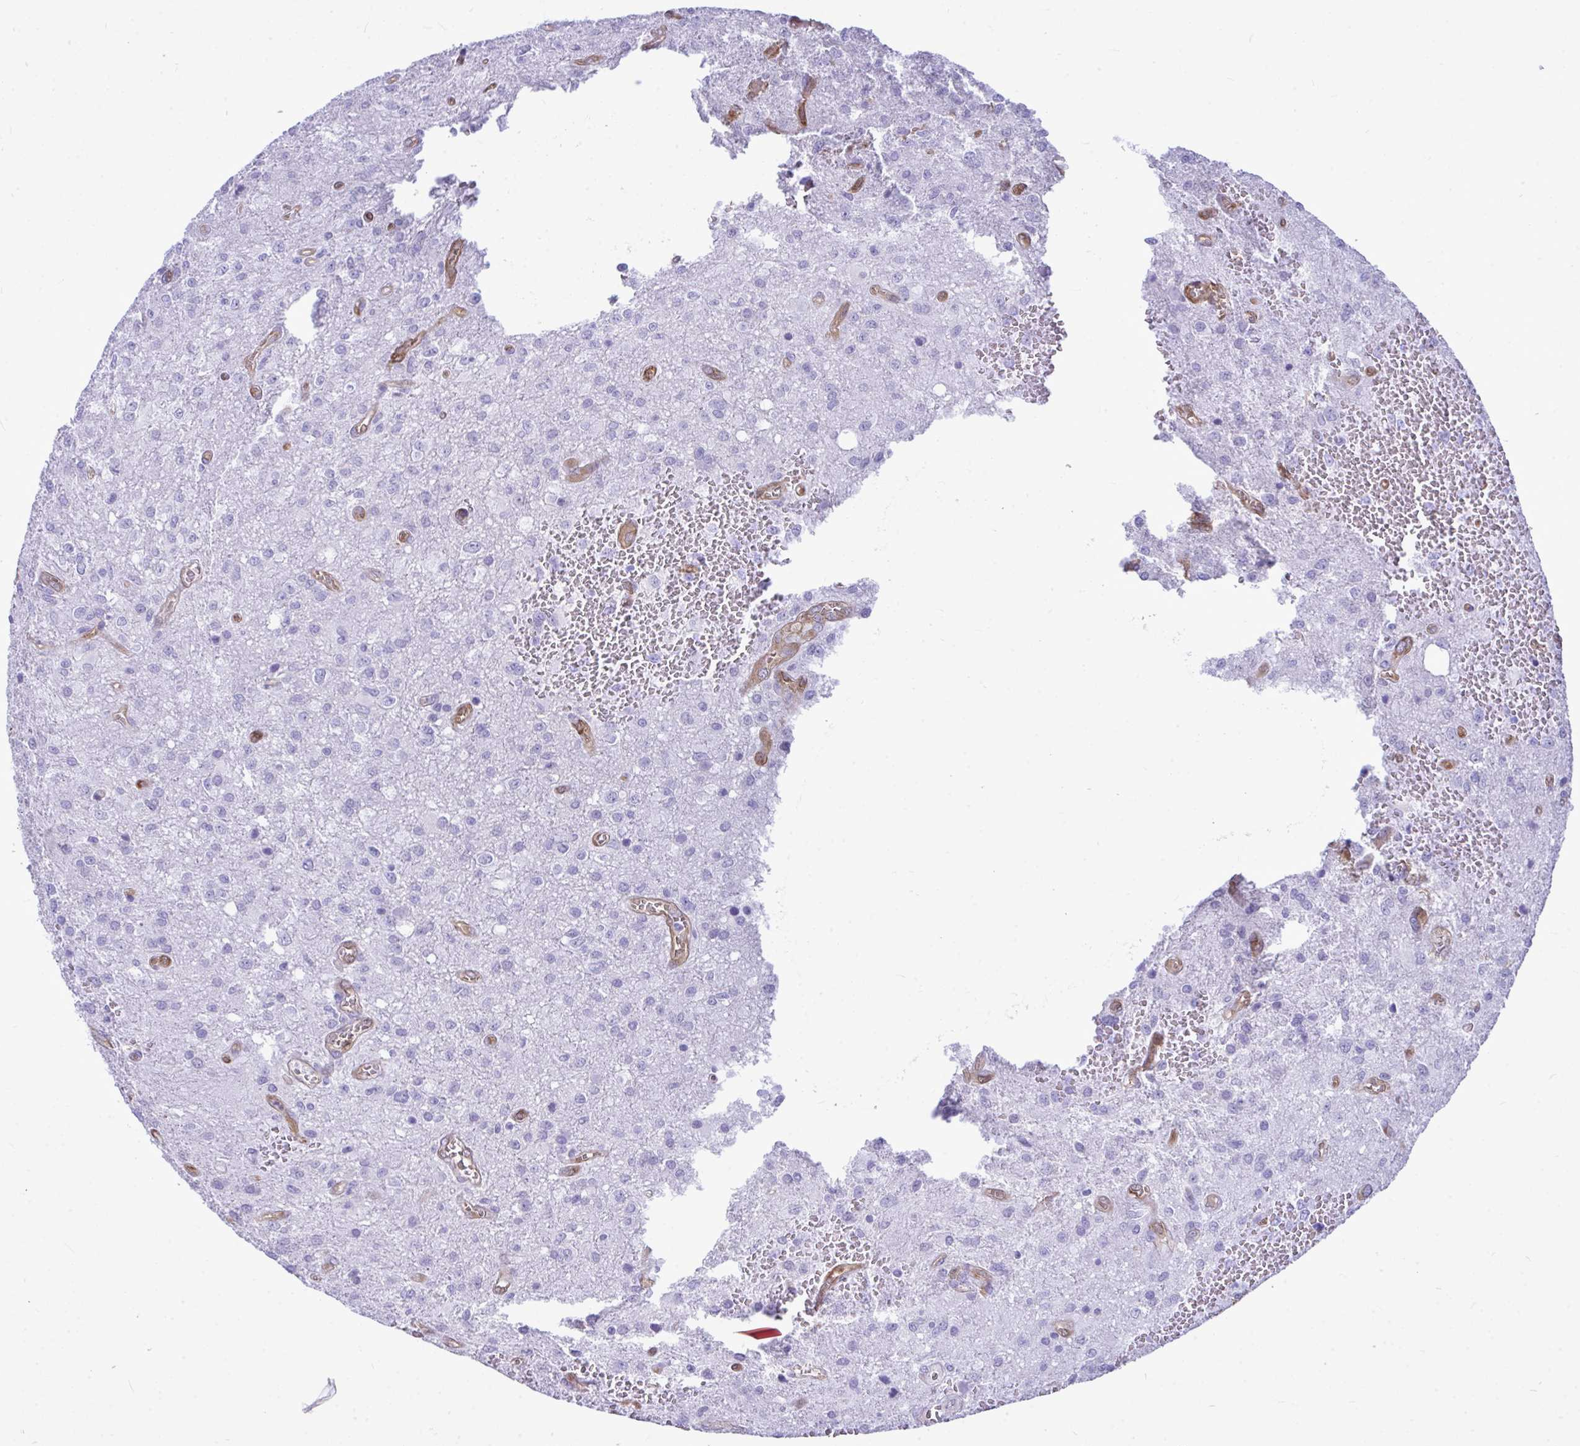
{"staining": {"intensity": "negative", "quantity": "none", "location": "none"}, "tissue": "glioma", "cell_type": "Tumor cells", "image_type": "cancer", "snomed": [{"axis": "morphology", "description": "Glioma, malignant, Low grade"}, {"axis": "topography", "description": "Brain"}], "caption": "Immunohistochemistry photomicrograph of neoplastic tissue: human glioma stained with DAB exhibits no significant protein positivity in tumor cells.", "gene": "LIMS2", "patient": {"sex": "male", "age": 66}}